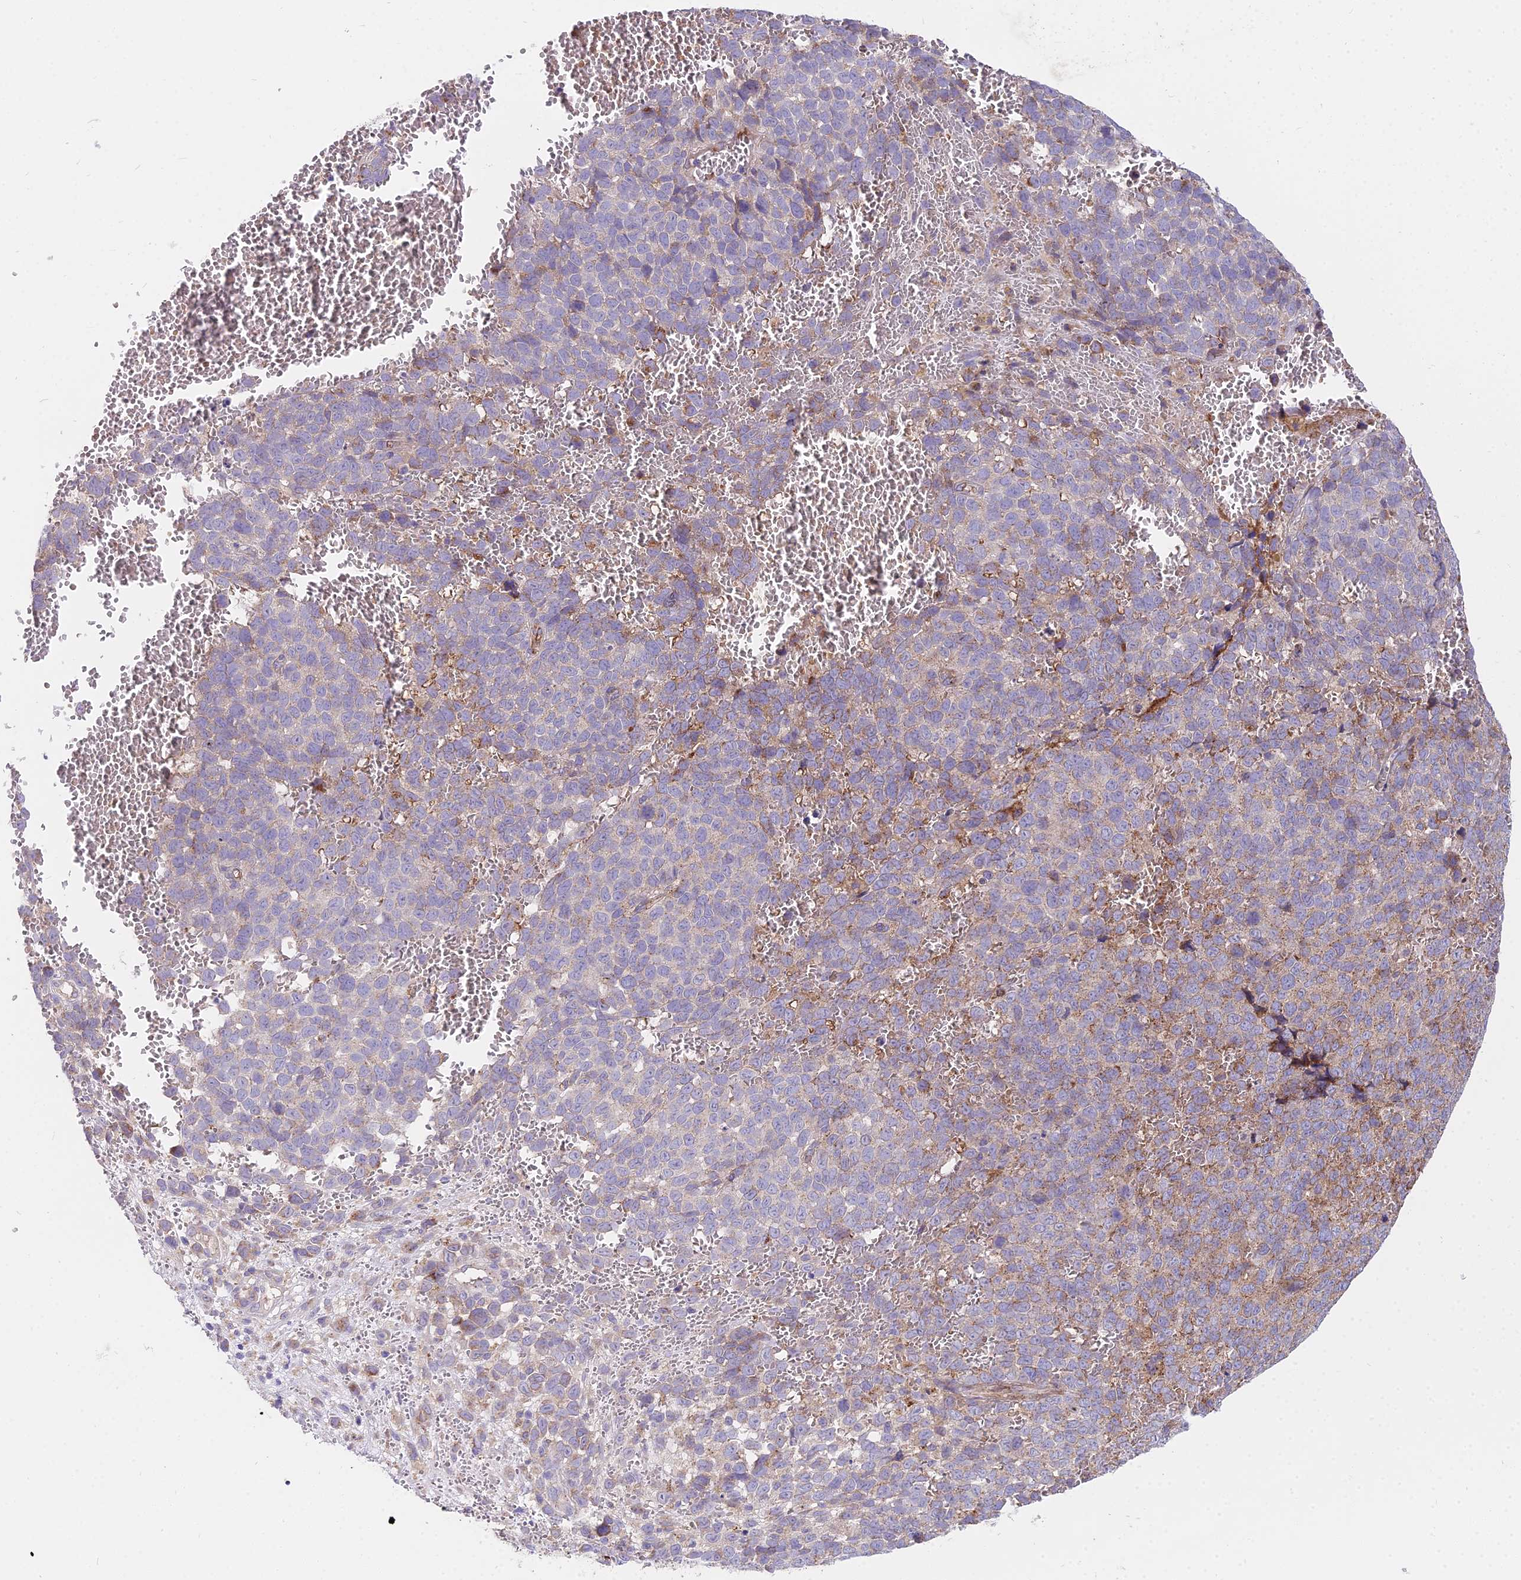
{"staining": {"intensity": "weak", "quantity": "<25%", "location": "cytoplasmic/membranous"}, "tissue": "melanoma", "cell_type": "Tumor cells", "image_type": "cancer", "snomed": [{"axis": "morphology", "description": "Malignant melanoma, NOS"}, {"axis": "topography", "description": "Nose, NOS"}], "caption": "Immunohistochemical staining of malignant melanoma exhibits no significant expression in tumor cells. (Immunohistochemistry, brightfield microscopy, high magnification).", "gene": "FRMPD1", "patient": {"sex": "female", "age": 48}}